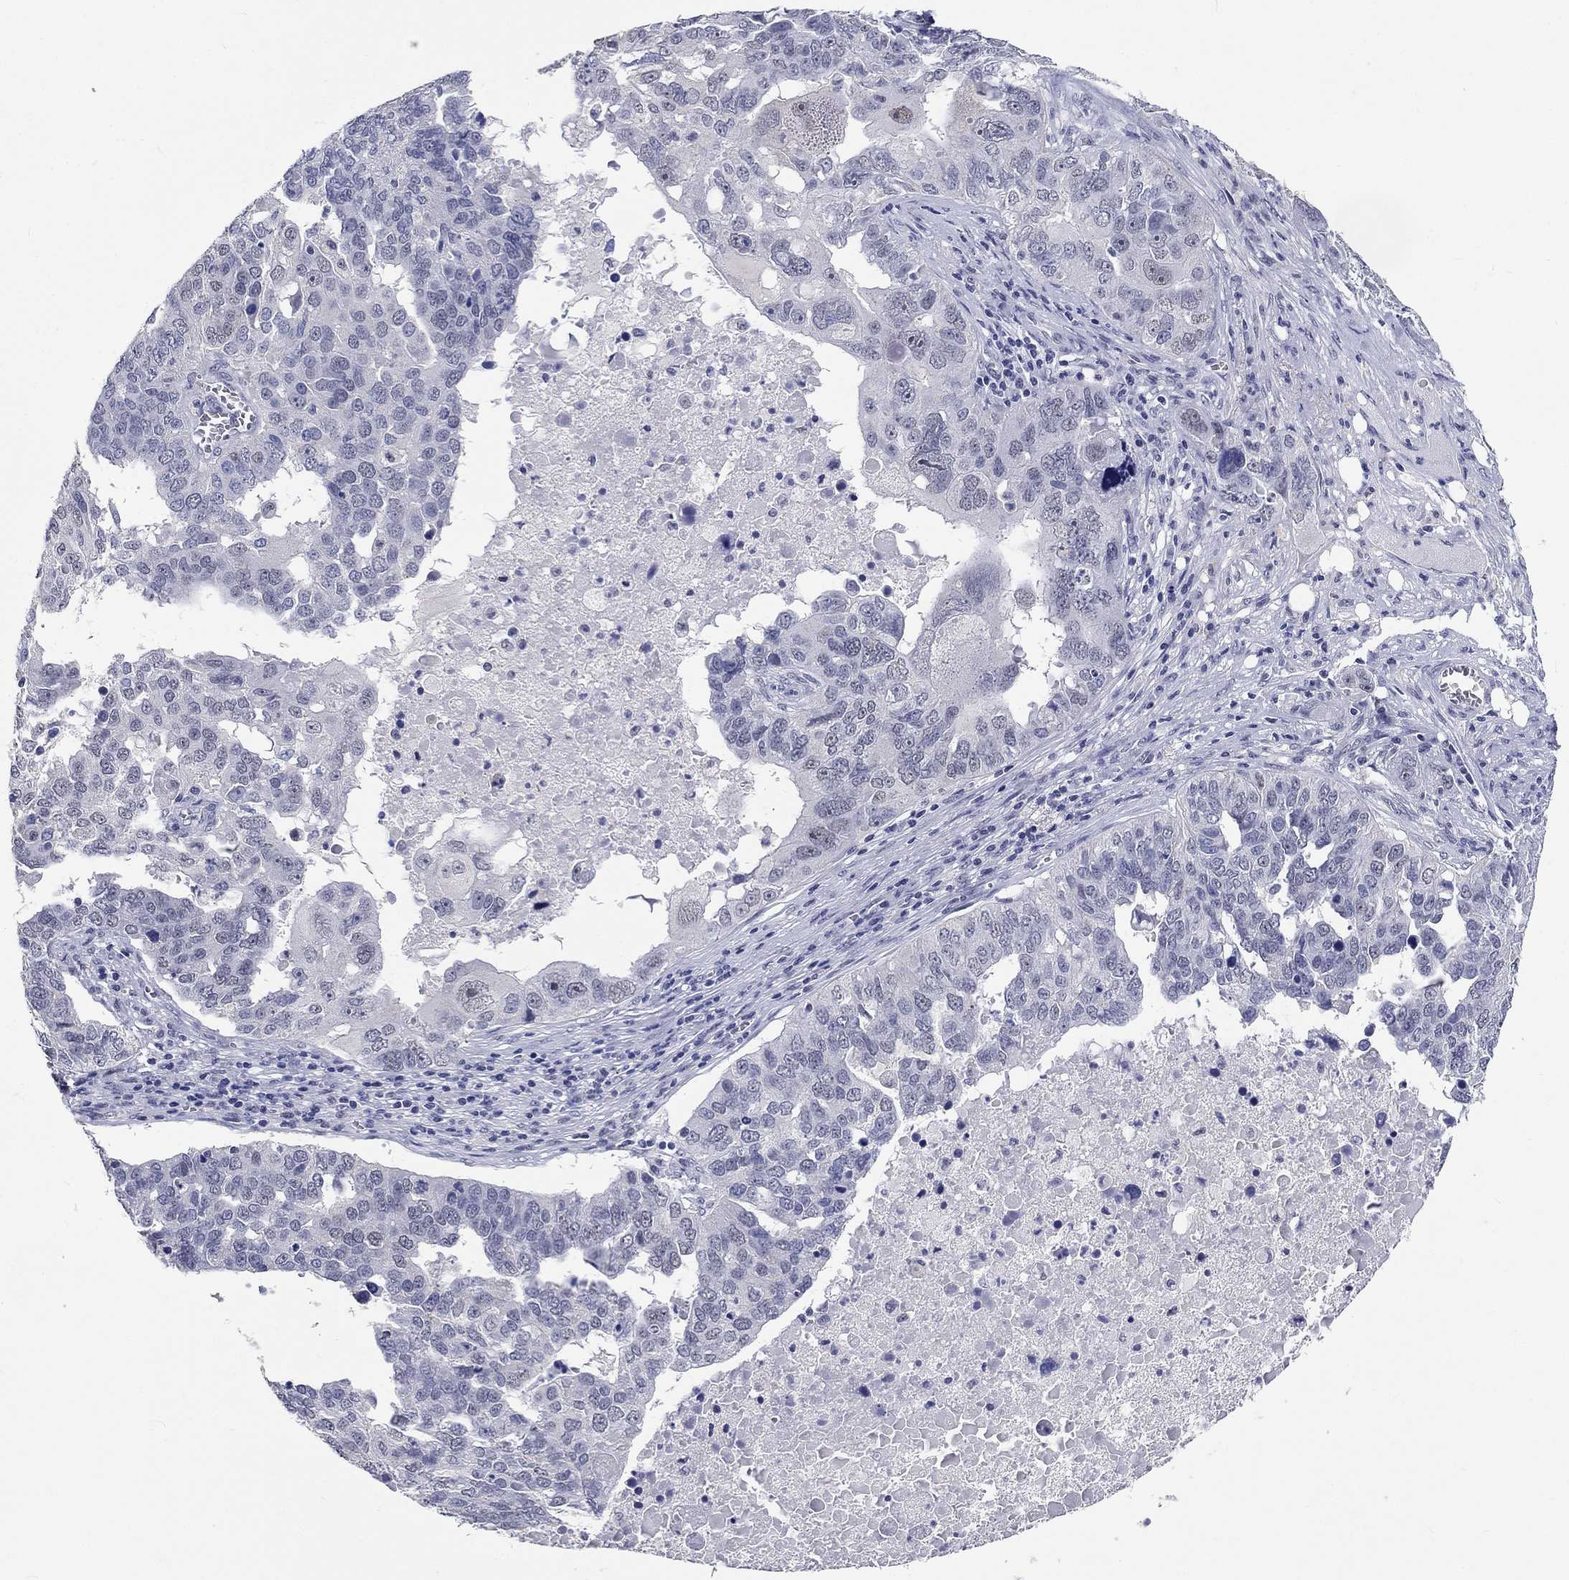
{"staining": {"intensity": "negative", "quantity": "none", "location": "none"}, "tissue": "ovarian cancer", "cell_type": "Tumor cells", "image_type": "cancer", "snomed": [{"axis": "morphology", "description": "Carcinoma, endometroid"}, {"axis": "topography", "description": "Soft tissue"}, {"axis": "topography", "description": "Ovary"}], "caption": "High magnification brightfield microscopy of ovarian cancer stained with DAB (brown) and counterstained with hematoxylin (blue): tumor cells show no significant staining.", "gene": "GRIN1", "patient": {"sex": "female", "age": 52}}